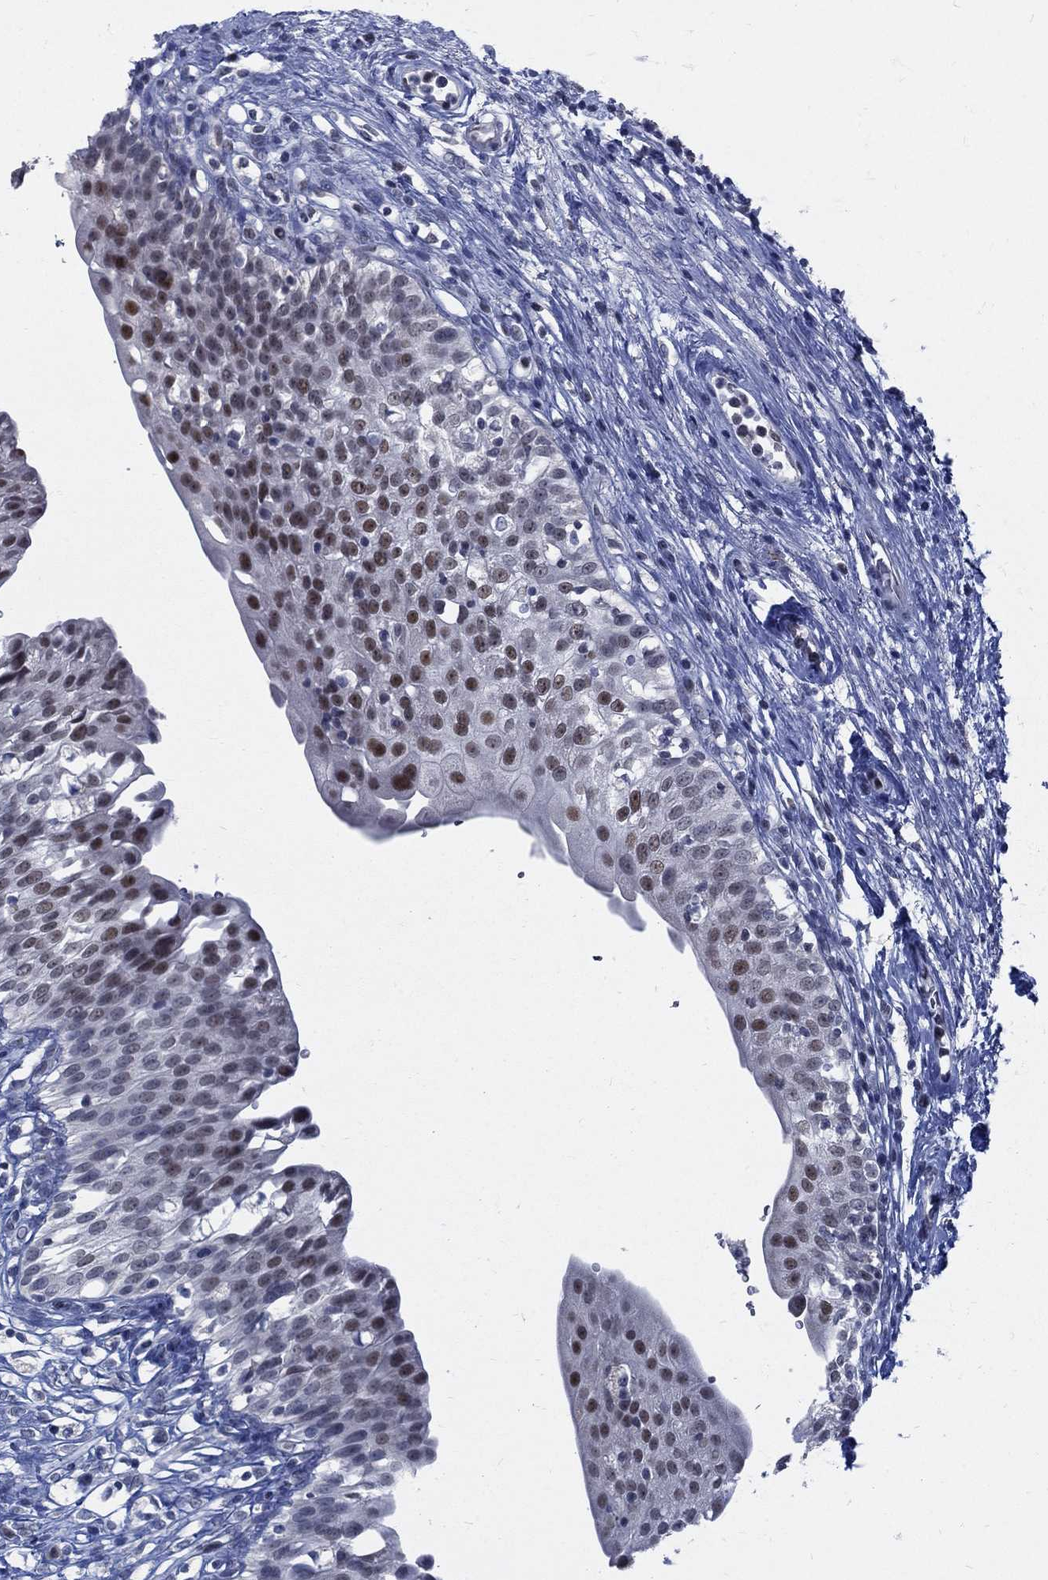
{"staining": {"intensity": "moderate", "quantity": "25%-75%", "location": "nuclear"}, "tissue": "urinary bladder", "cell_type": "Urothelial cells", "image_type": "normal", "snomed": [{"axis": "morphology", "description": "Normal tissue, NOS"}, {"axis": "topography", "description": "Urinary bladder"}], "caption": "IHC micrograph of benign urinary bladder stained for a protein (brown), which demonstrates medium levels of moderate nuclear staining in about 25%-75% of urothelial cells.", "gene": "GCFC2", "patient": {"sex": "male", "age": 76}}